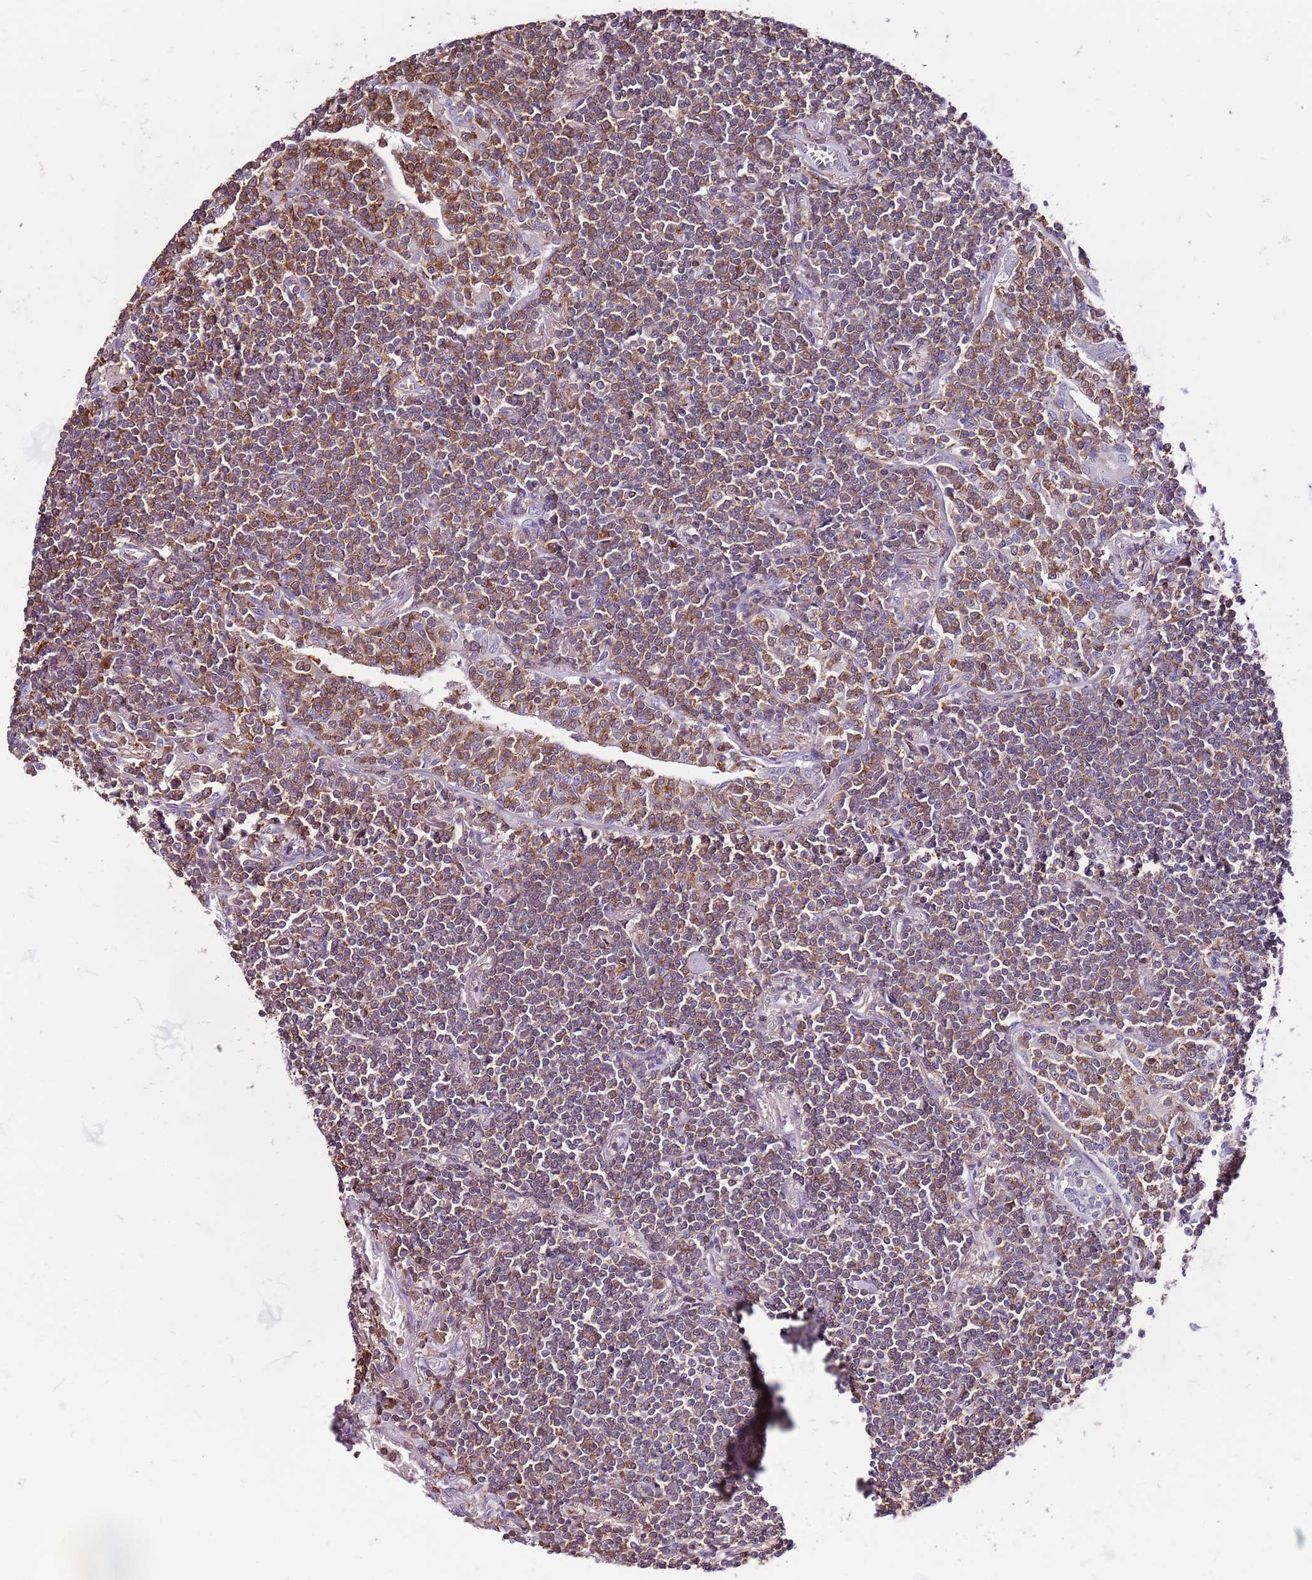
{"staining": {"intensity": "moderate", "quantity": "25%-75%", "location": "cytoplasmic/membranous"}, "tissue": "lymphoma", "cell_type": "Tumor cells", "image_type": "cancer", "snomed": [{"axis": "morphology", "description": "Malignant lymphoma, non-Hodgkin's type, Low grade"}, {"axis": "topography", "description": "Lung"}], "caption": "Immunohistochemical staining of human lymphoma demonstrates medium levels of moderate cytoplasmic/membranous protein expression in about 25%-75% of tumor cells.", "gene": "ZSWIM1", "patient": {"sex": "female", "age": 71}}